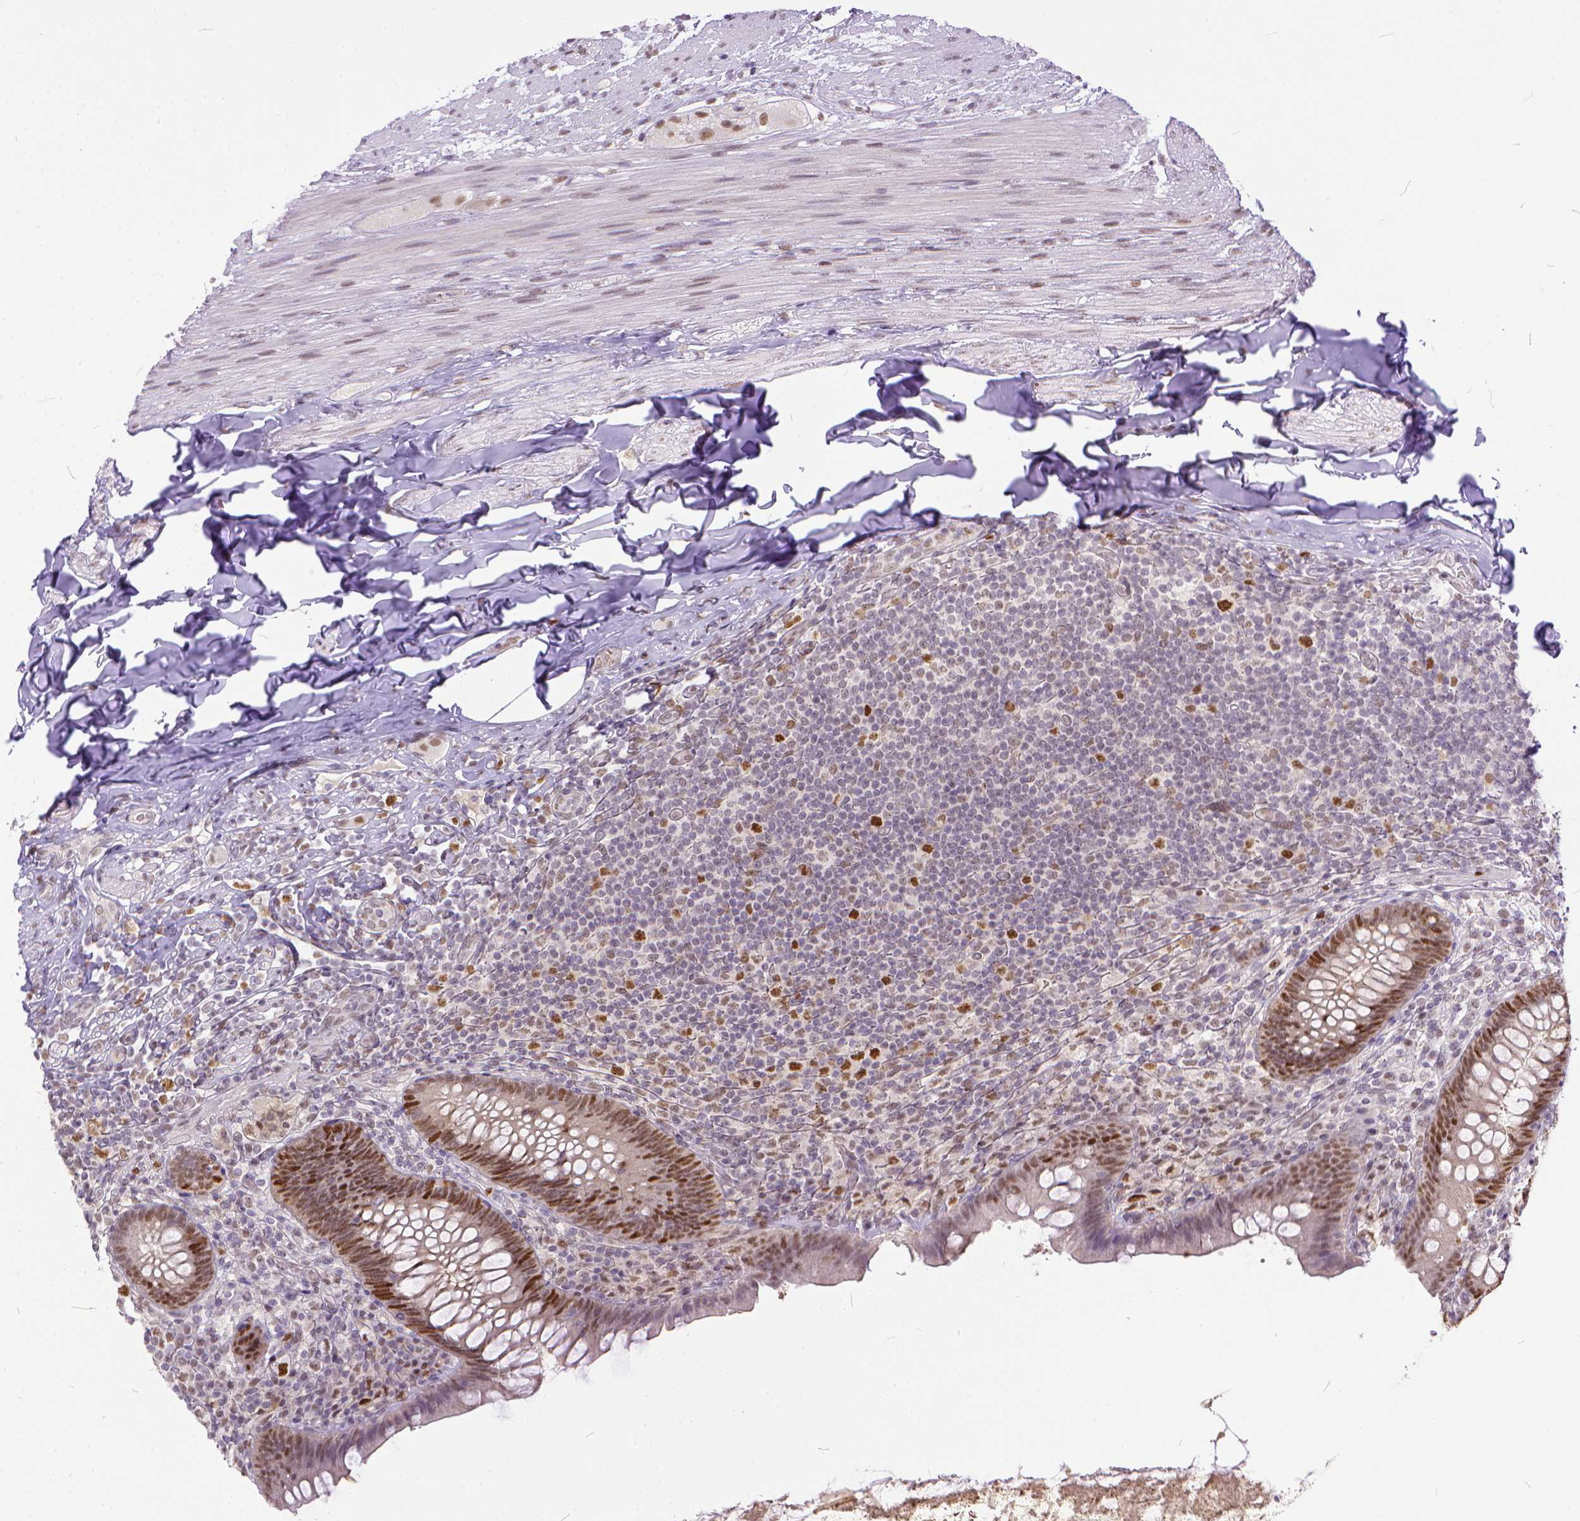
{"staining": {"intensity": "moderate", "quantity": ">75%", "location": "nuclear"}, "tissue": "appendix", "cell_type": "Glandular cells", "image_type": "normal", "snomed": [{"axis": "morphology", "description": "Normal tissue, NOS"}, {"axis": "topography", "description": "Appendix"}], "caption": "Immunohistochemical staining of normal appendix demonstrates >75% levels of moderate nuclear protein staining in about >75% of glandular cells.", "gene": "ERCC1", "patient": {"sex": "male", "age": 47}}